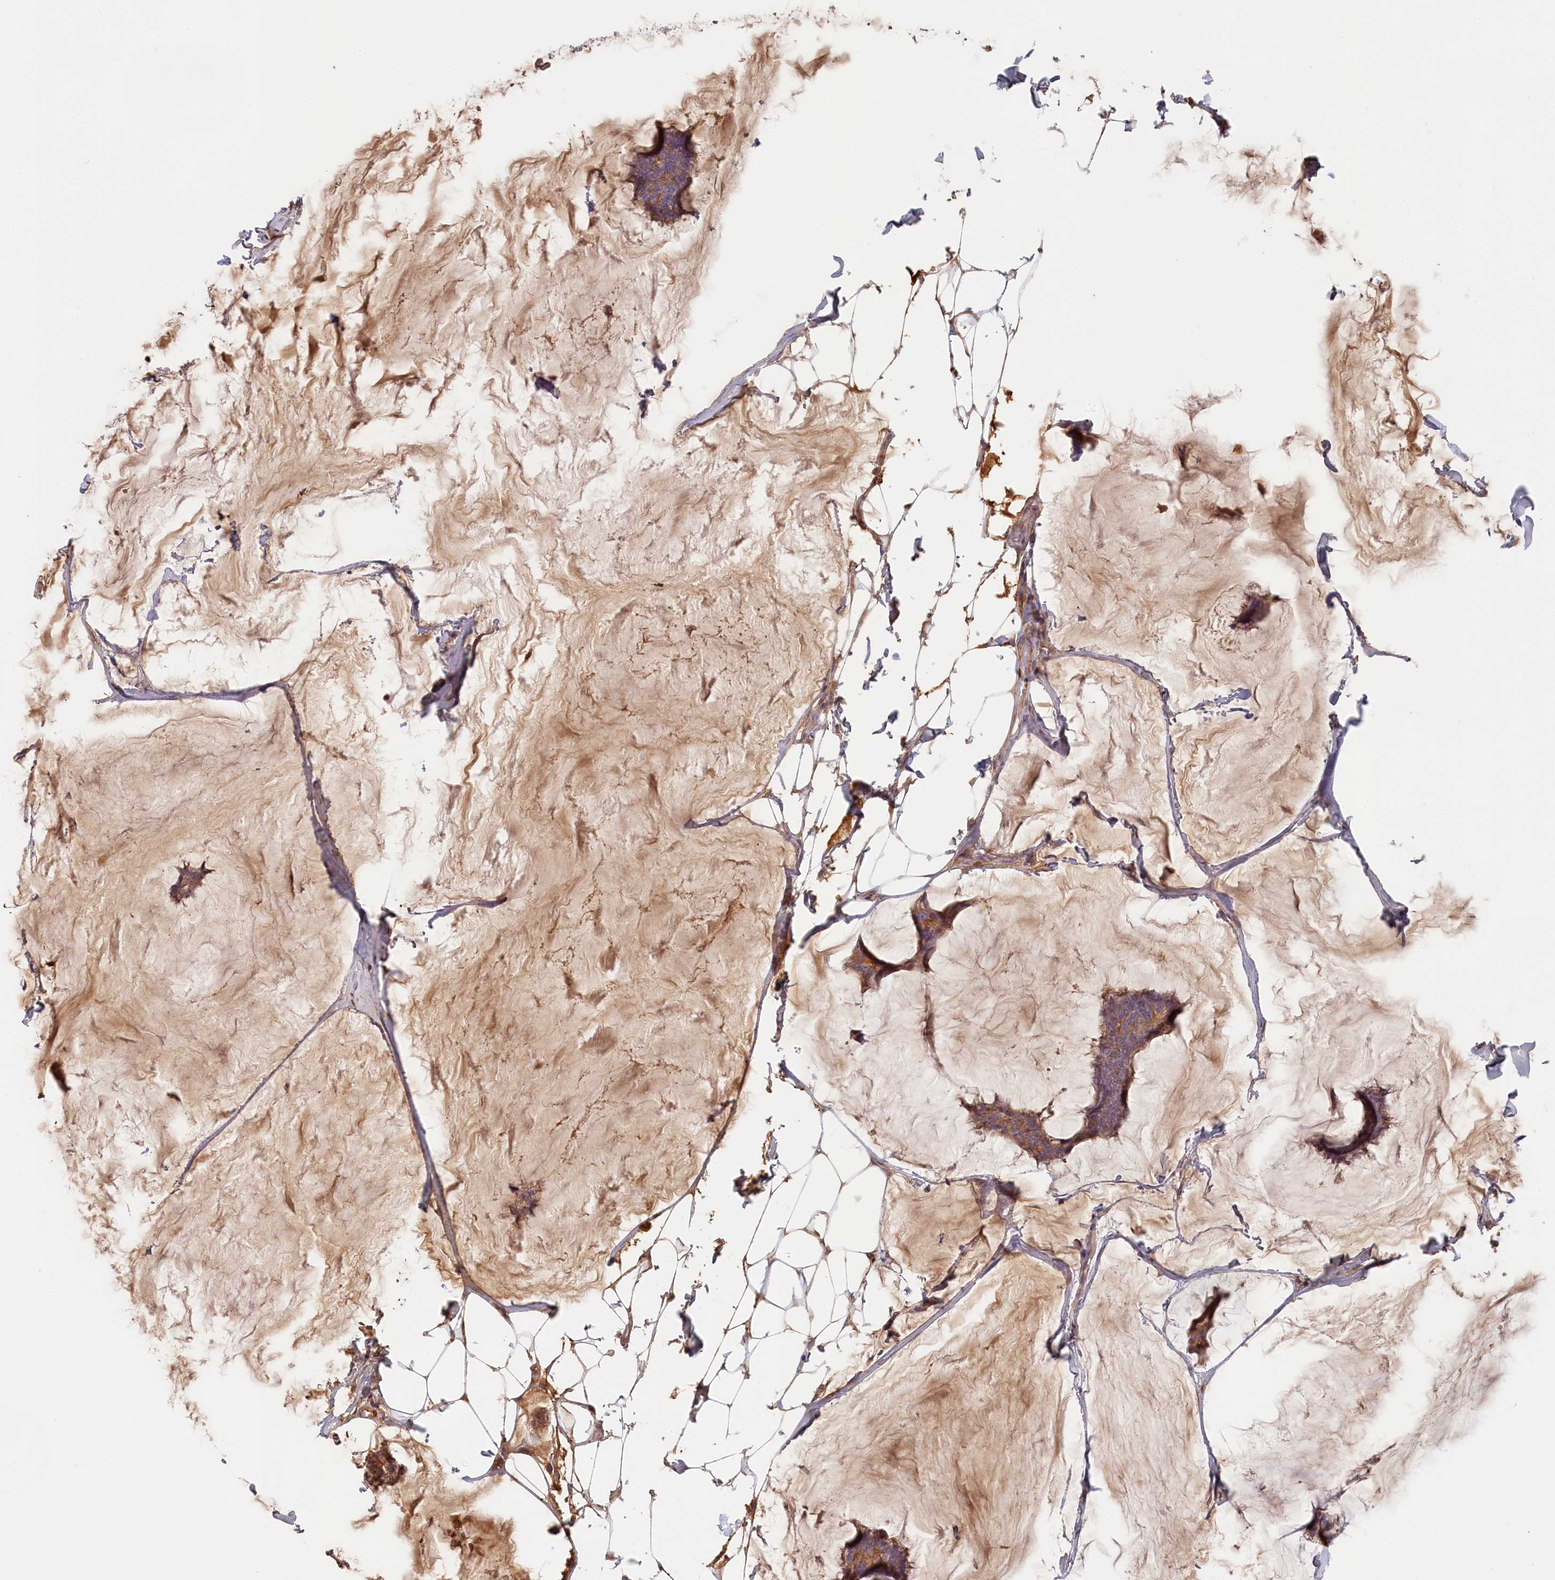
{"staining": {"intensity": "moderate", "quantity": ">75%", "location": "cytoplasmic/membranous"}, "tissue": "breast cancer", "cell_type": "Tumor cells", "image_type": "cancer", "snomed": [{"axis": "morphology", "description": "Duct carcinoma"}, {"axis": "topography", "description": "Breast"}], "caption": "A brown stain shows moderate cytoplasmic/membranous staining of a protein in human invasive ductal carcinoma (breast) tumor cells.", "gene": "STX16", "patient": {"sex": "female", "age": 93}}